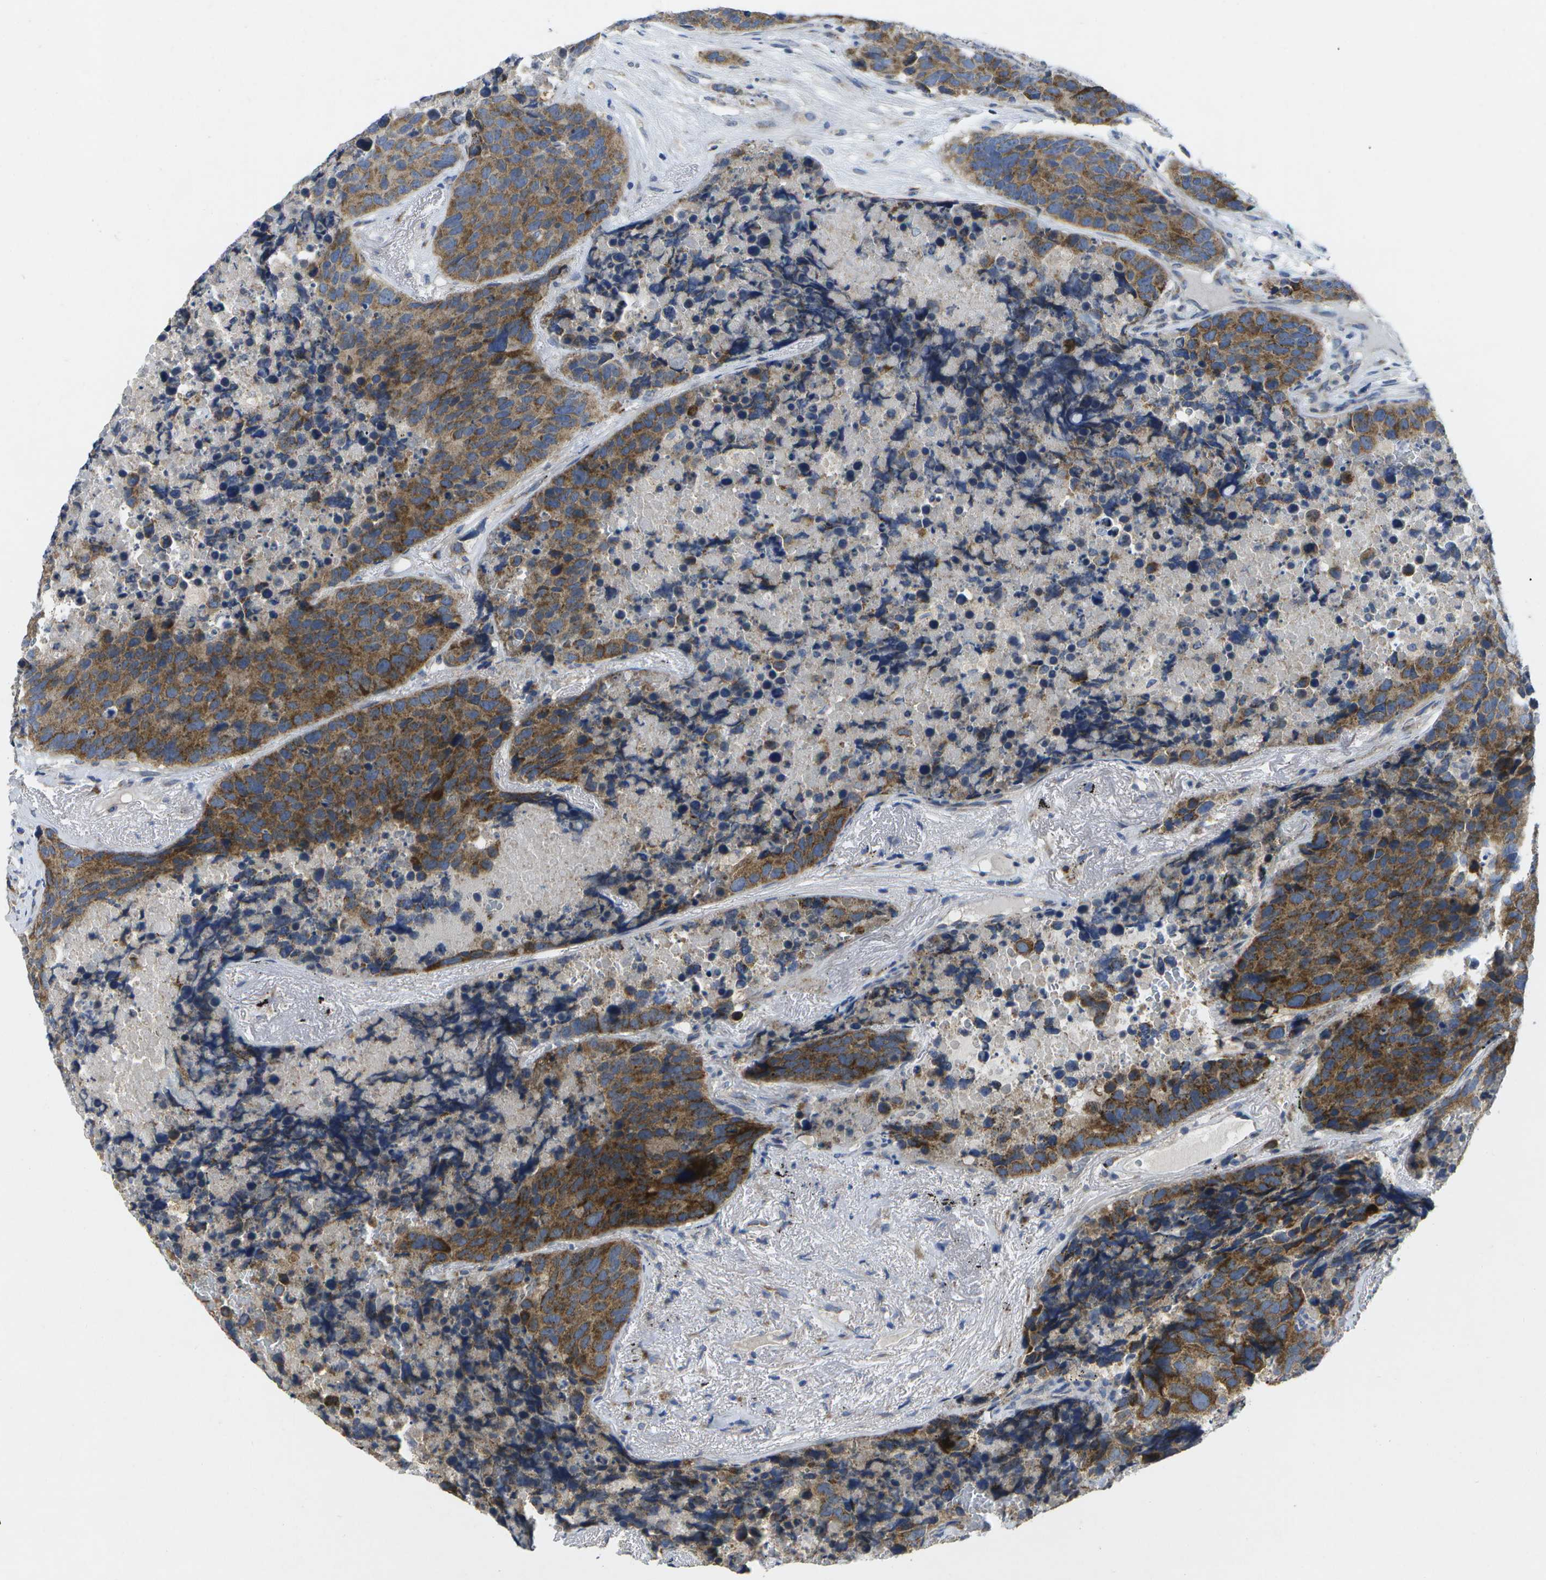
{"staining": {"intensity": "moderate", "quantity": ">75%", "location": "cytoplasmic/membranous"}, "tissue": "carcinoid", "cell_type": "Tumor cells", "image_type": "cancer", "snomed": [{"axis": "morphology", "description": "Carcinoid, malignant, NOS"}, {"axis": "topography", "description": "Lung"}], "caption": "Immunohistochemistry (IHC) histopathology image of neoplastic tissue: human carcinoid stained using immunohistochemistry (IHC) exhibits medium levels of moderate protein expression localized specifically in the cytoplasmic/membranous of tumor cells, appearing as a cytoplasmic/membranous brown color.", "gene": "KDELR1", "patient": {"sex": "male", "age": 60}}